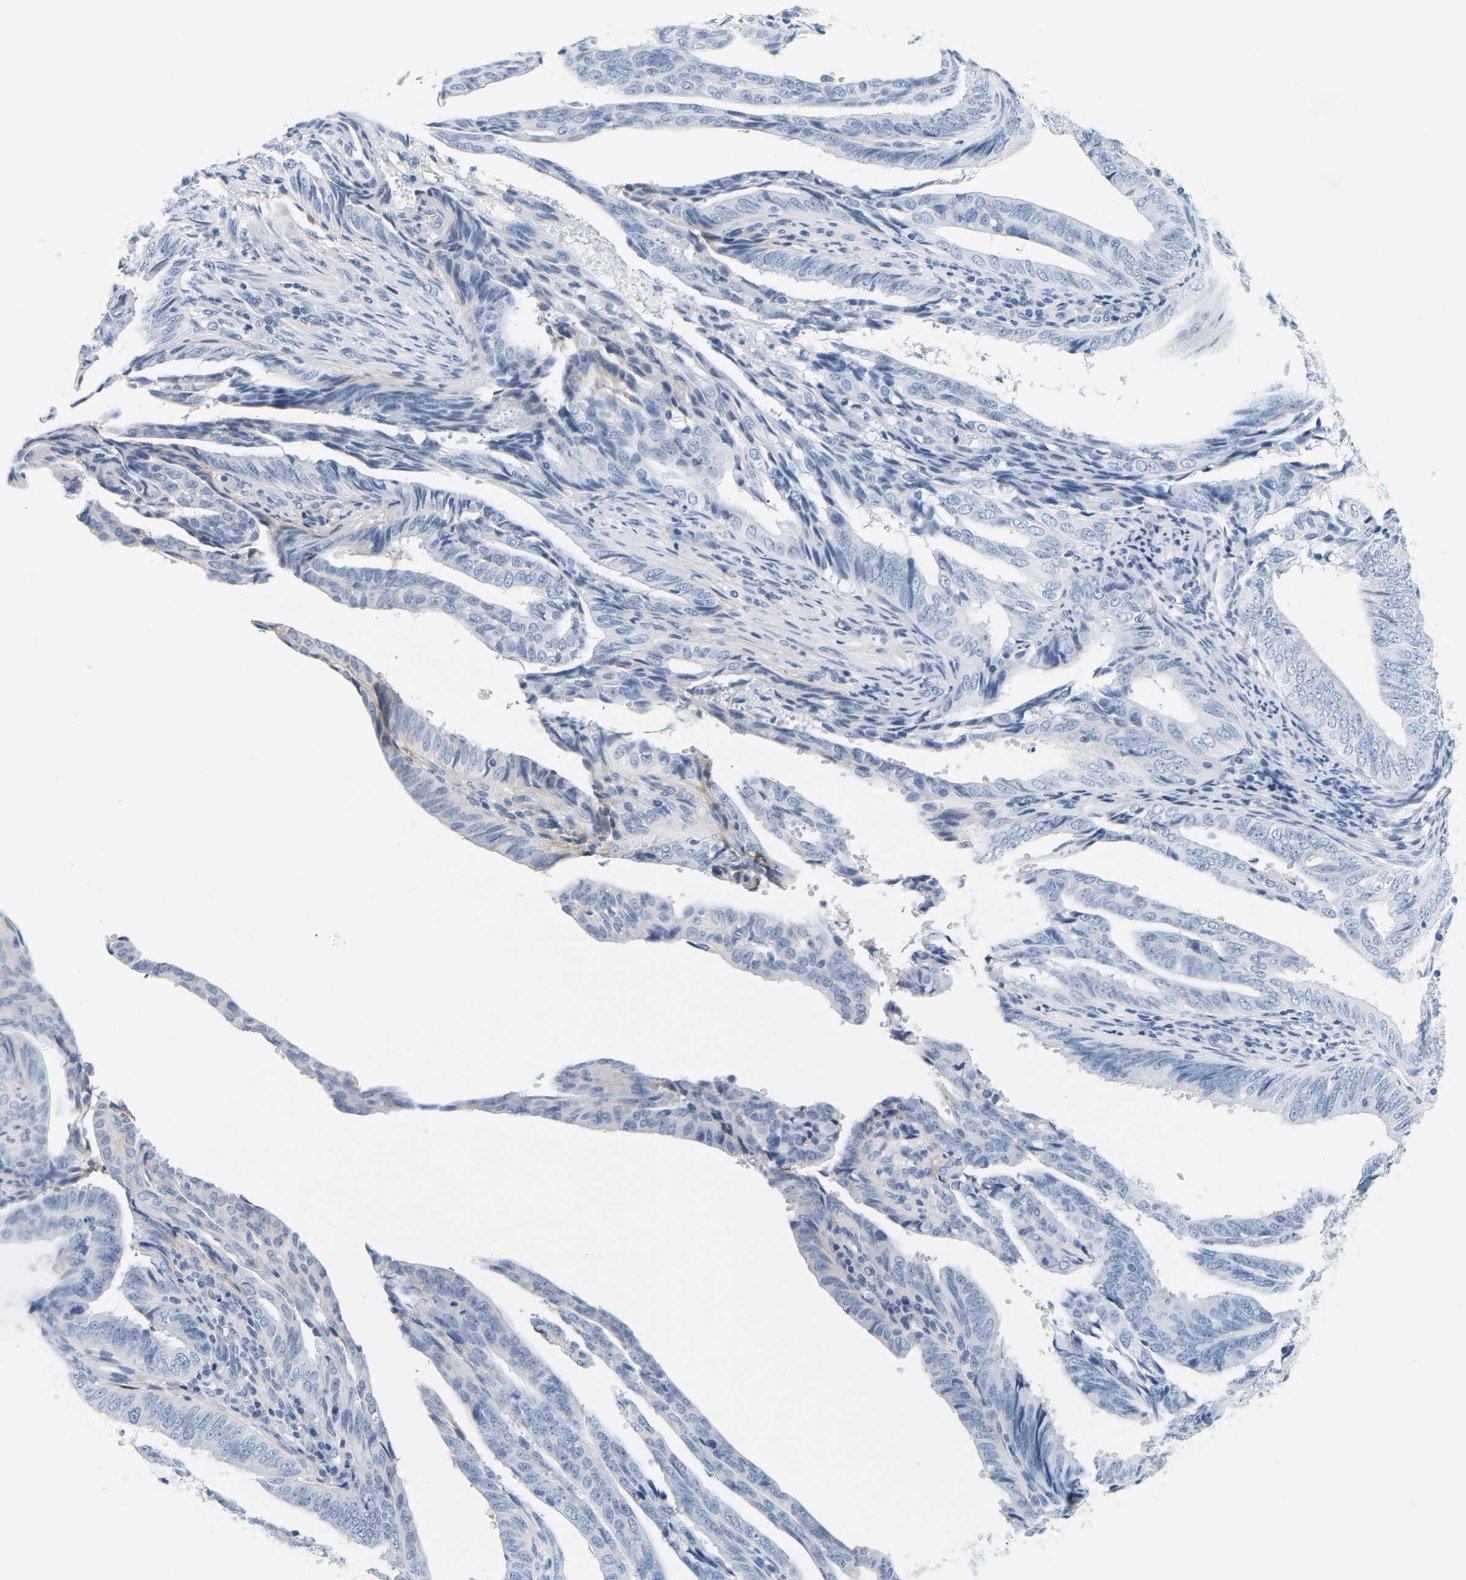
{"staining": {"intensity": "negative", "quantity": "none", "location": "none"}, "tissue": "endometrial cancer", "cell_type": "Tumor cells", "image_type": "cancer", "snomed": [{"axis": "morphology", "description": "Adenocarcinoma, NOS"}, {"axis": "topography", "description": "Endometrium"}], "caption": "The IHC histopathology image has no significant staining in tumor cells of endometrial cancer (adenocarcinoma) tissue.", "gene": "APOB", "patient": {"sex": "female", "age": 58}}